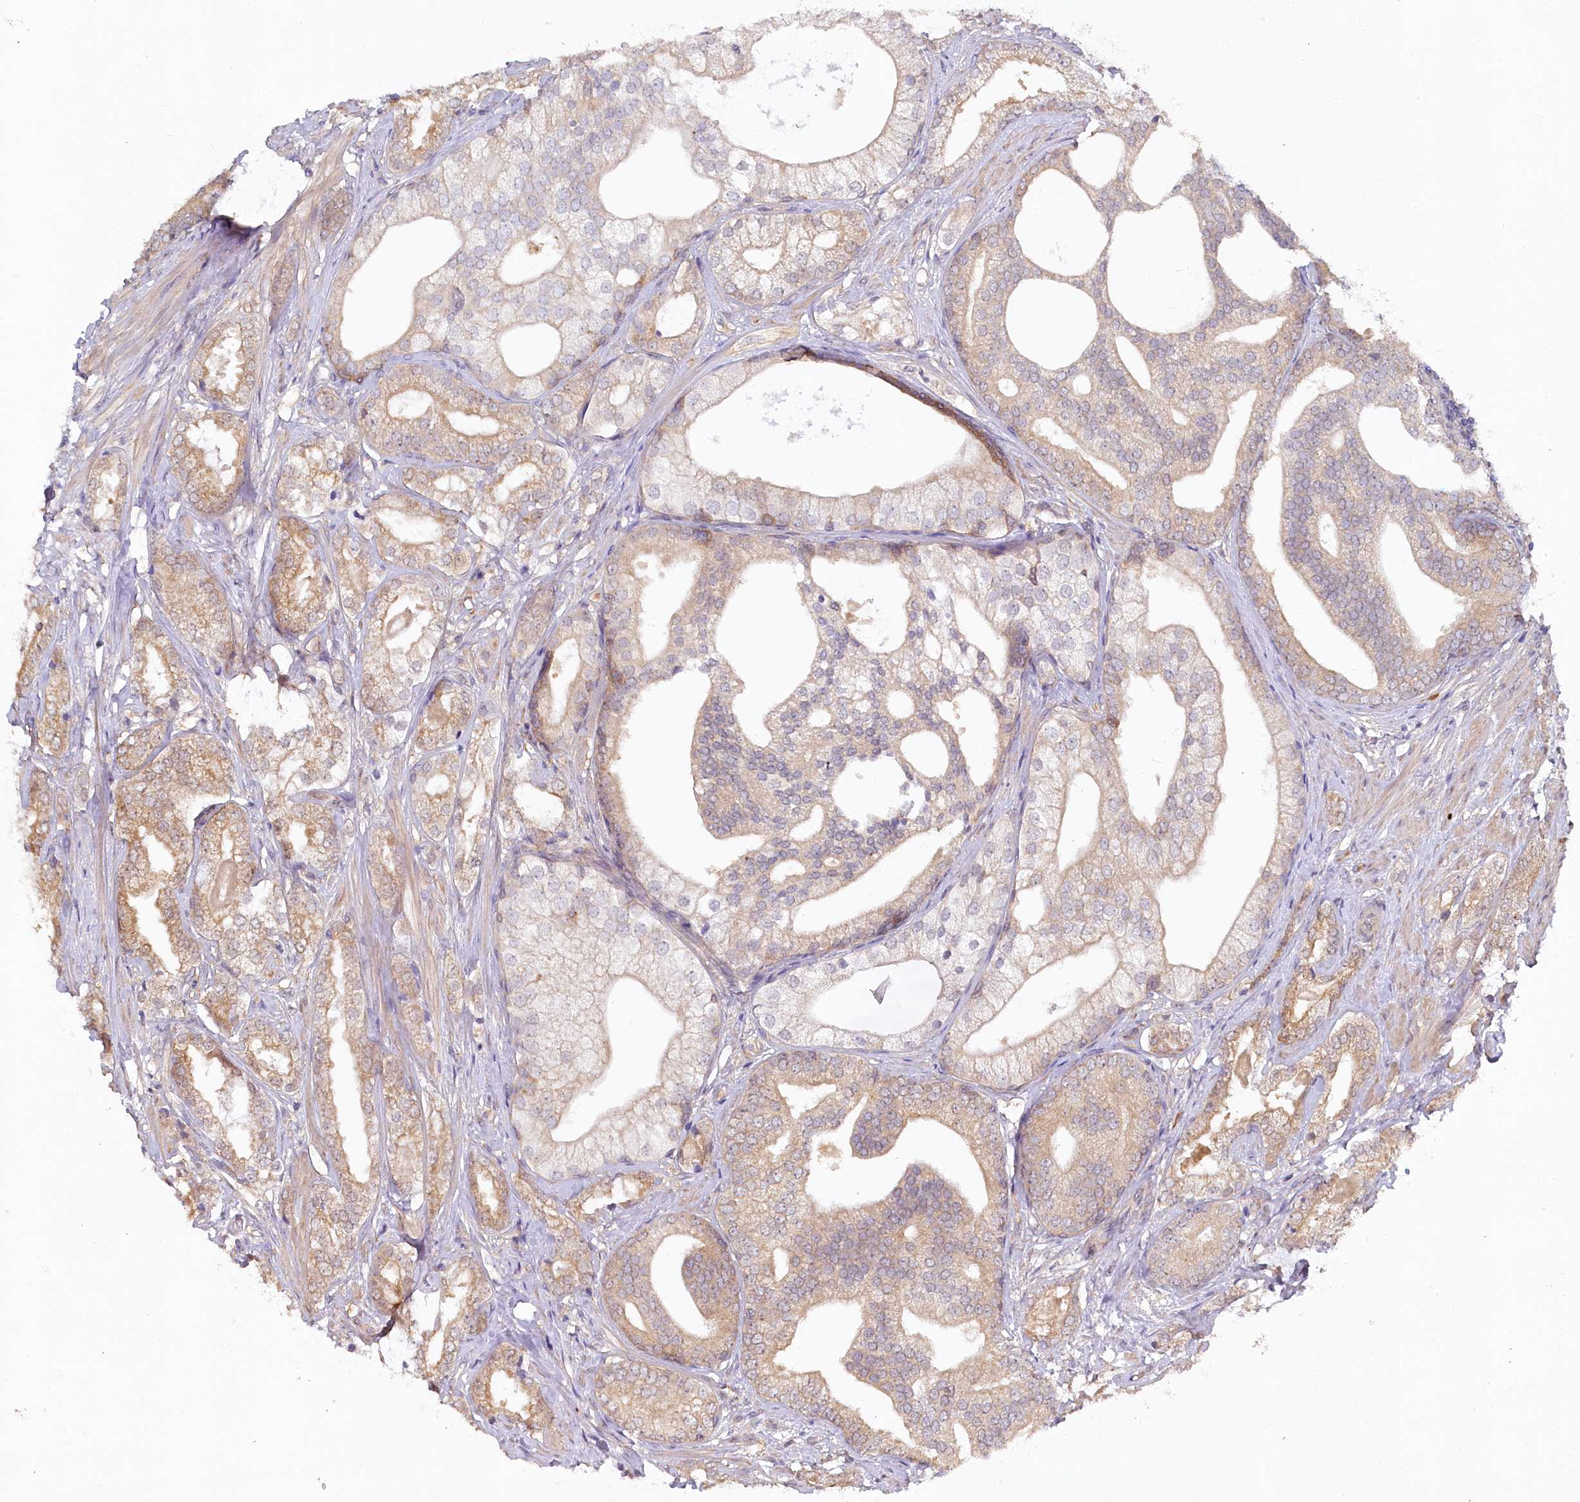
{"staining": {"intensity": "moderate", "quantity": "25%-75%", "location": "cytoplasmic/membranous"}, "tissue": "prostate cancer", "cell_type": "Tumor cells", "image_type": "cancer", "snomed": [{"axis": "morphology", "description": "Adenocarcinoma, High grade"}, {"axis": "topography", "description": "Prostate"}], "caption": "High-grade adenocarcinoma (prostate) tissue demonstrates moderate cytoplasmic/membranous expression in about 25%-75% of tumor cells, visualized by immunohistochemistry.", "gene": "AAMDC", "patient": {"sex": "male", "age": 60}}